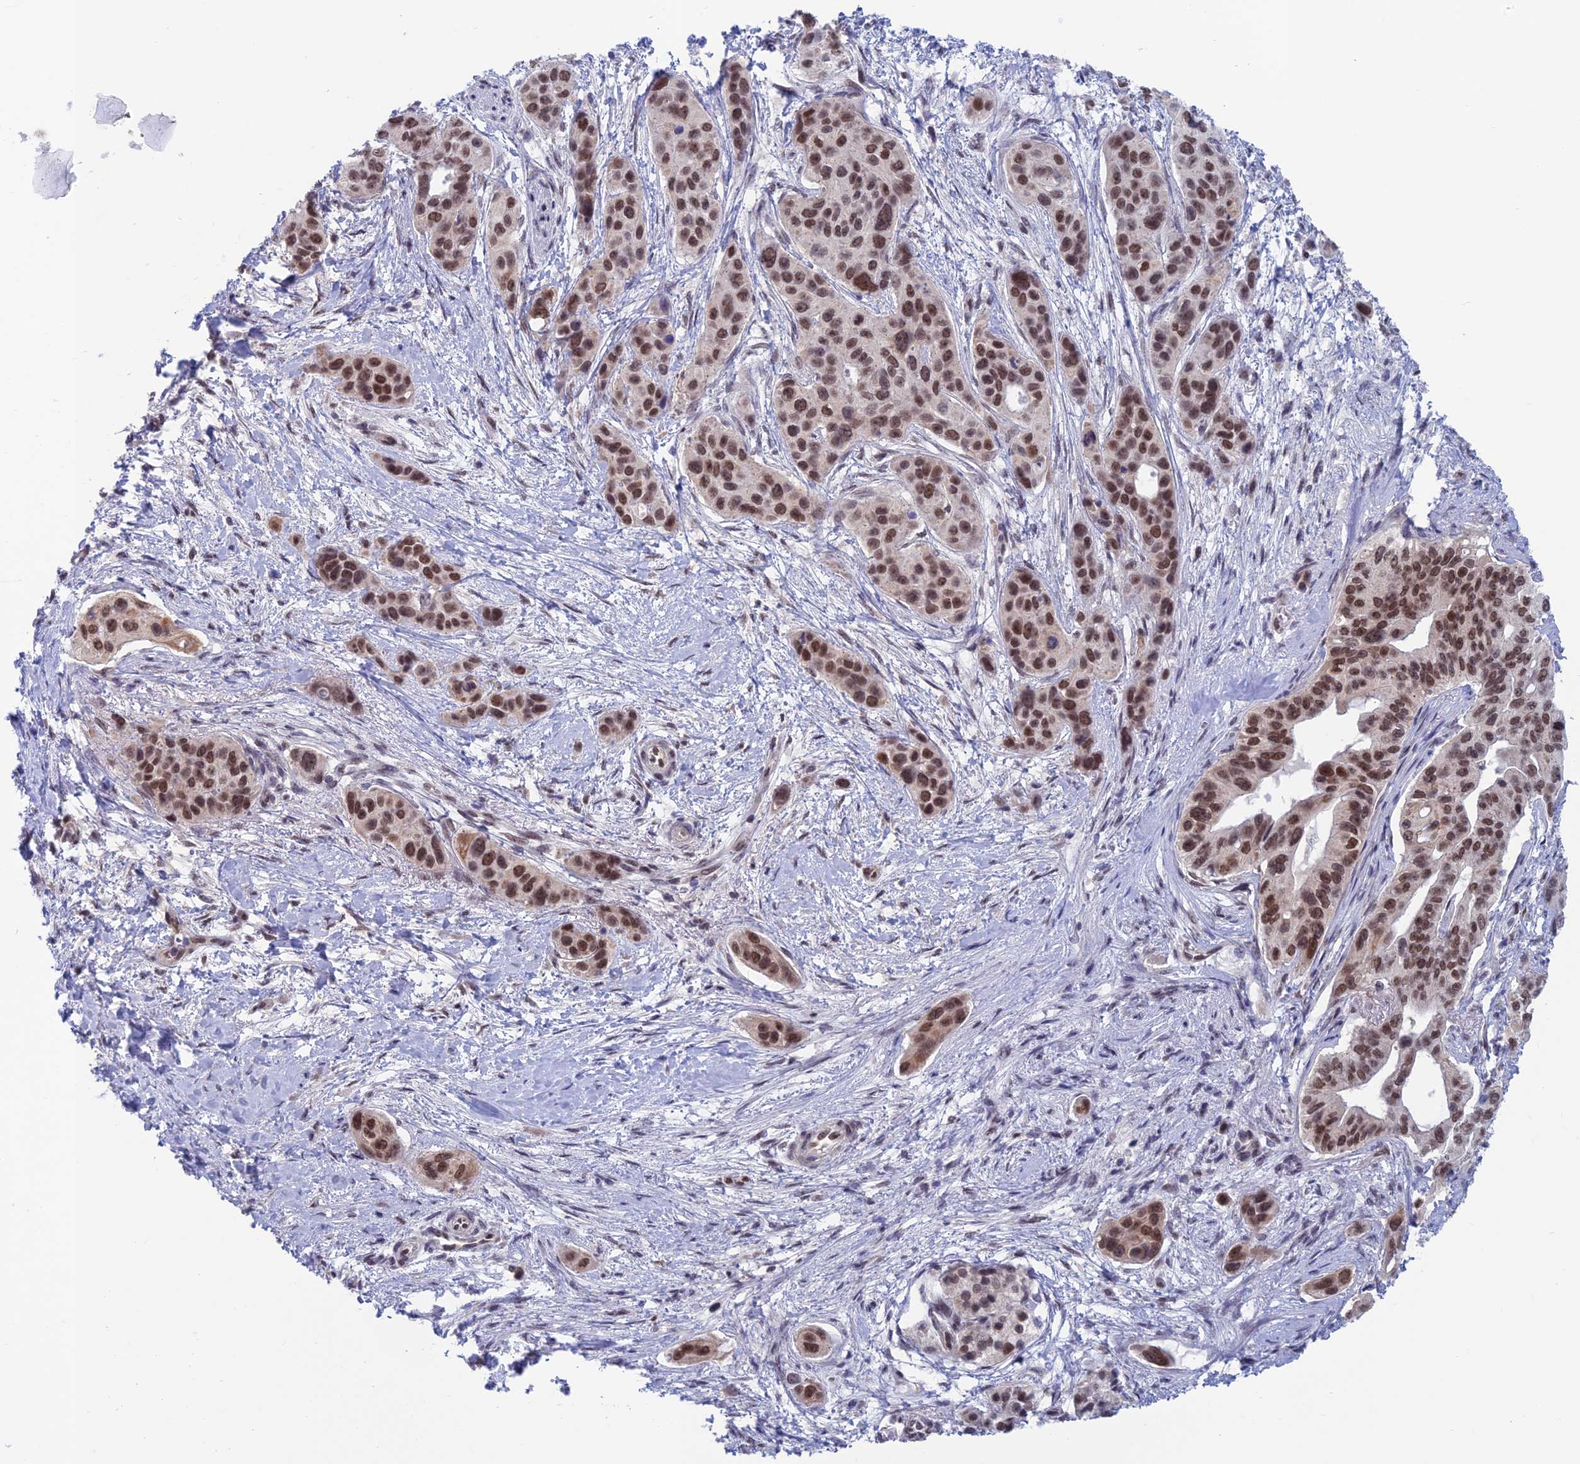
{"staining": {"intensity": "moderate", "quantity": ">75%", "location": "nuclear"}, "tissue": "pancreatic cancer", "cell_type": "Tumor cells", "image_type": "cancer", "snomed": [{"axis": "morphology", "description": "Adenocarcinoma, NOS"}, {"axis": "topography", "description": "Pancreas"}], "caption": "Immunohistochemical staining of pancreatic cancer shows moderate nuclear protein staining in approximately >75% of tumor cells.", "gene": "NABP2", "patient": {"sex": "male", "age": 72}}